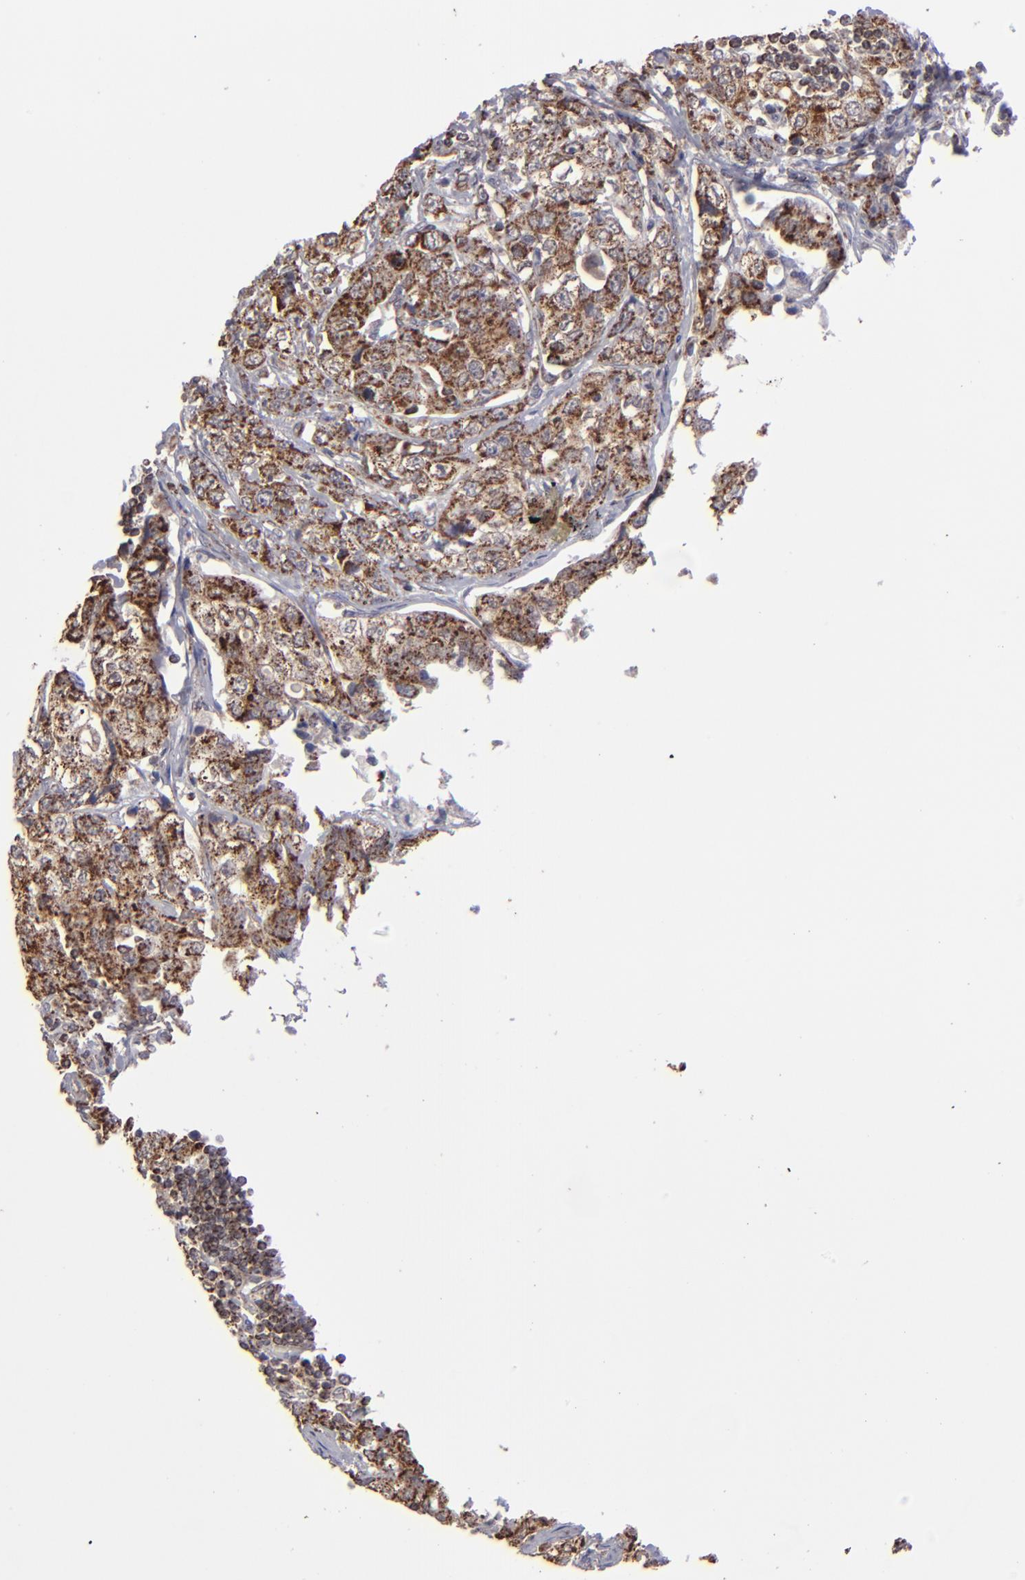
{"staining": {"intensity": "moderate", "quantity": ">75%", "location": "cytoplasmic/membranous"}, "tissue": "stomach cancer", "cell_type": "Tumor cells", "image_type": "cancer", "snomed": [{"axis": "morphology", "description": "Adenocarcinoma, NOS"}, {"axis": "topography", "description": "Stomach"}], "caption": "Stomach cancer stained with a protein marker reveals moderate staining in tumor cells.", "gene": "SLC15A1", "patient": {"sex": "male", "age": 48}}